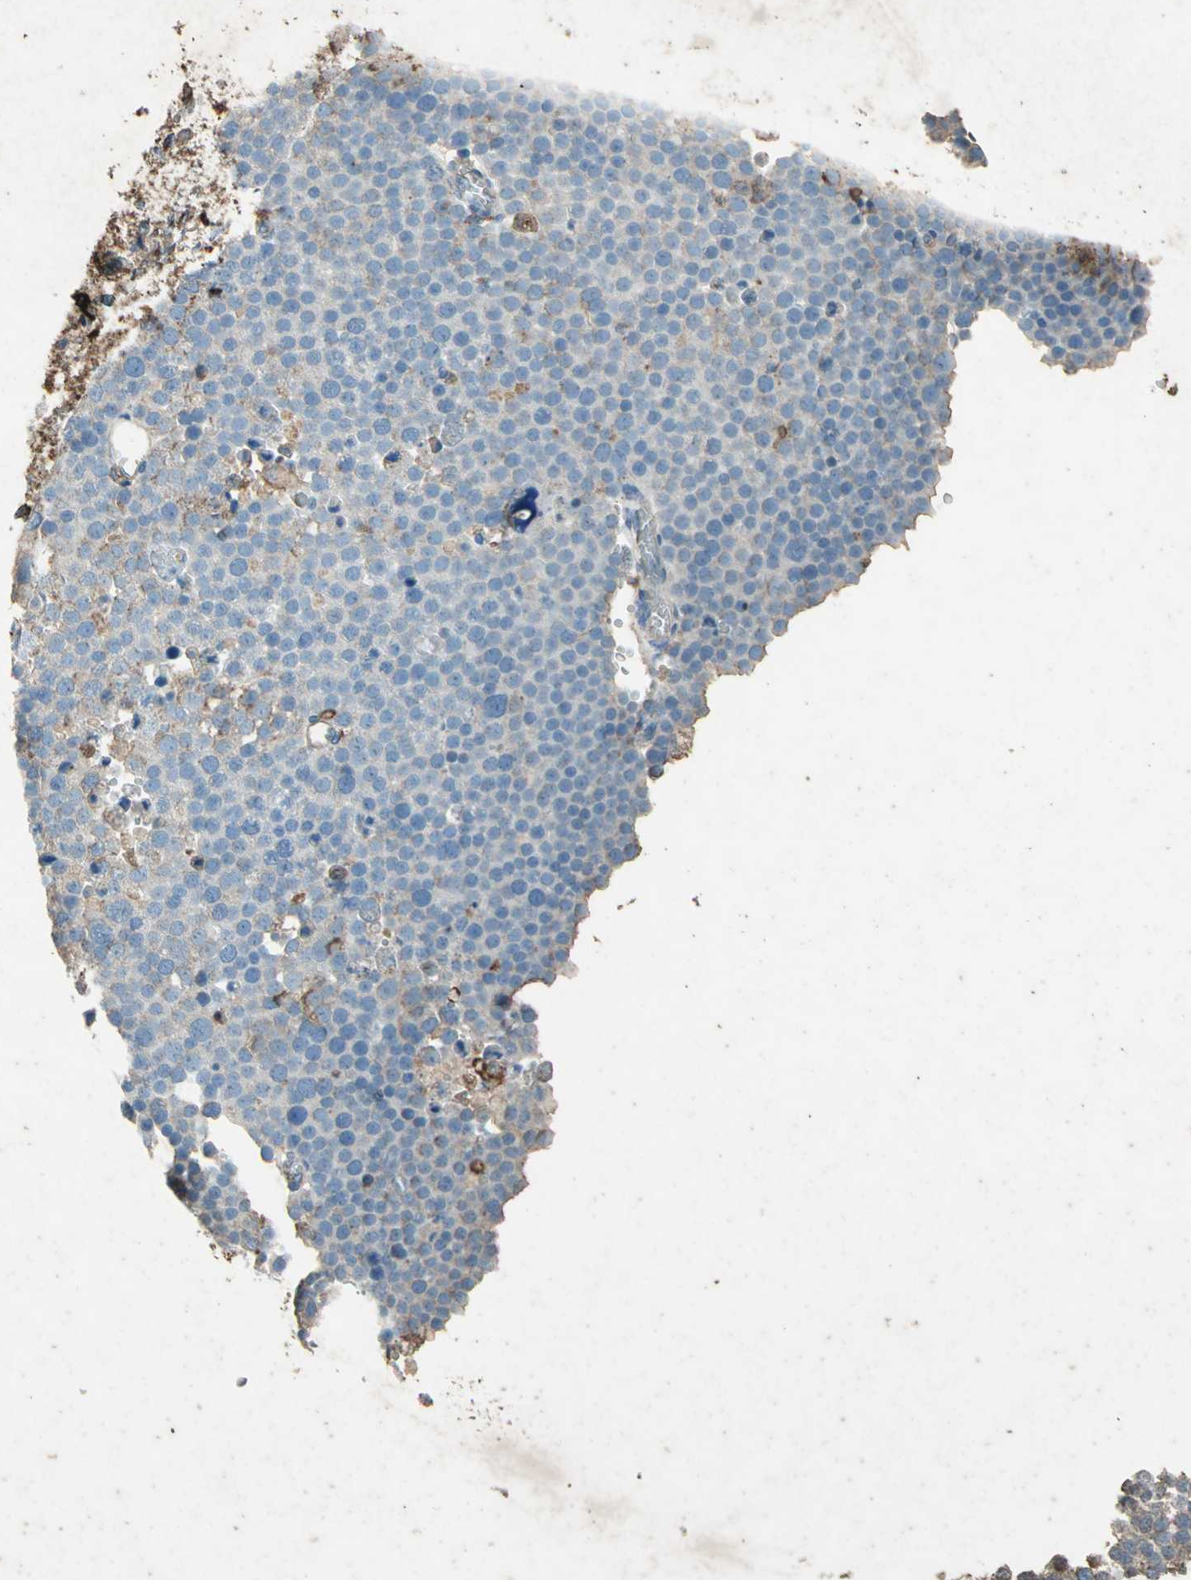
{"staining": {"intensity": "weak", "quantity": "25%-75%", "location": "cytoplasmic/membranous"}, "tissue": "testis cancer", "cell_type": "Tumor cells", "image_type": "cancer", "snomed": [{"axis": "morphology", "description": "Seminoma, NOS"}, {"axis": "topography", "description": "Testis"}], "caption": "Immunohistochemistry (DAB (3,3'-diaminobenzidine)) staining of testis cancer (seminoma) reveals weak cytoplasmic/membranous protein positivity in about 25%-75% of tumor cells. Immunohistochemistry (ihc) stains the protein in brown and the nuclei are stained blue.", "gene": "CCR6", "patient": {"sex": "male", "age": 71}}